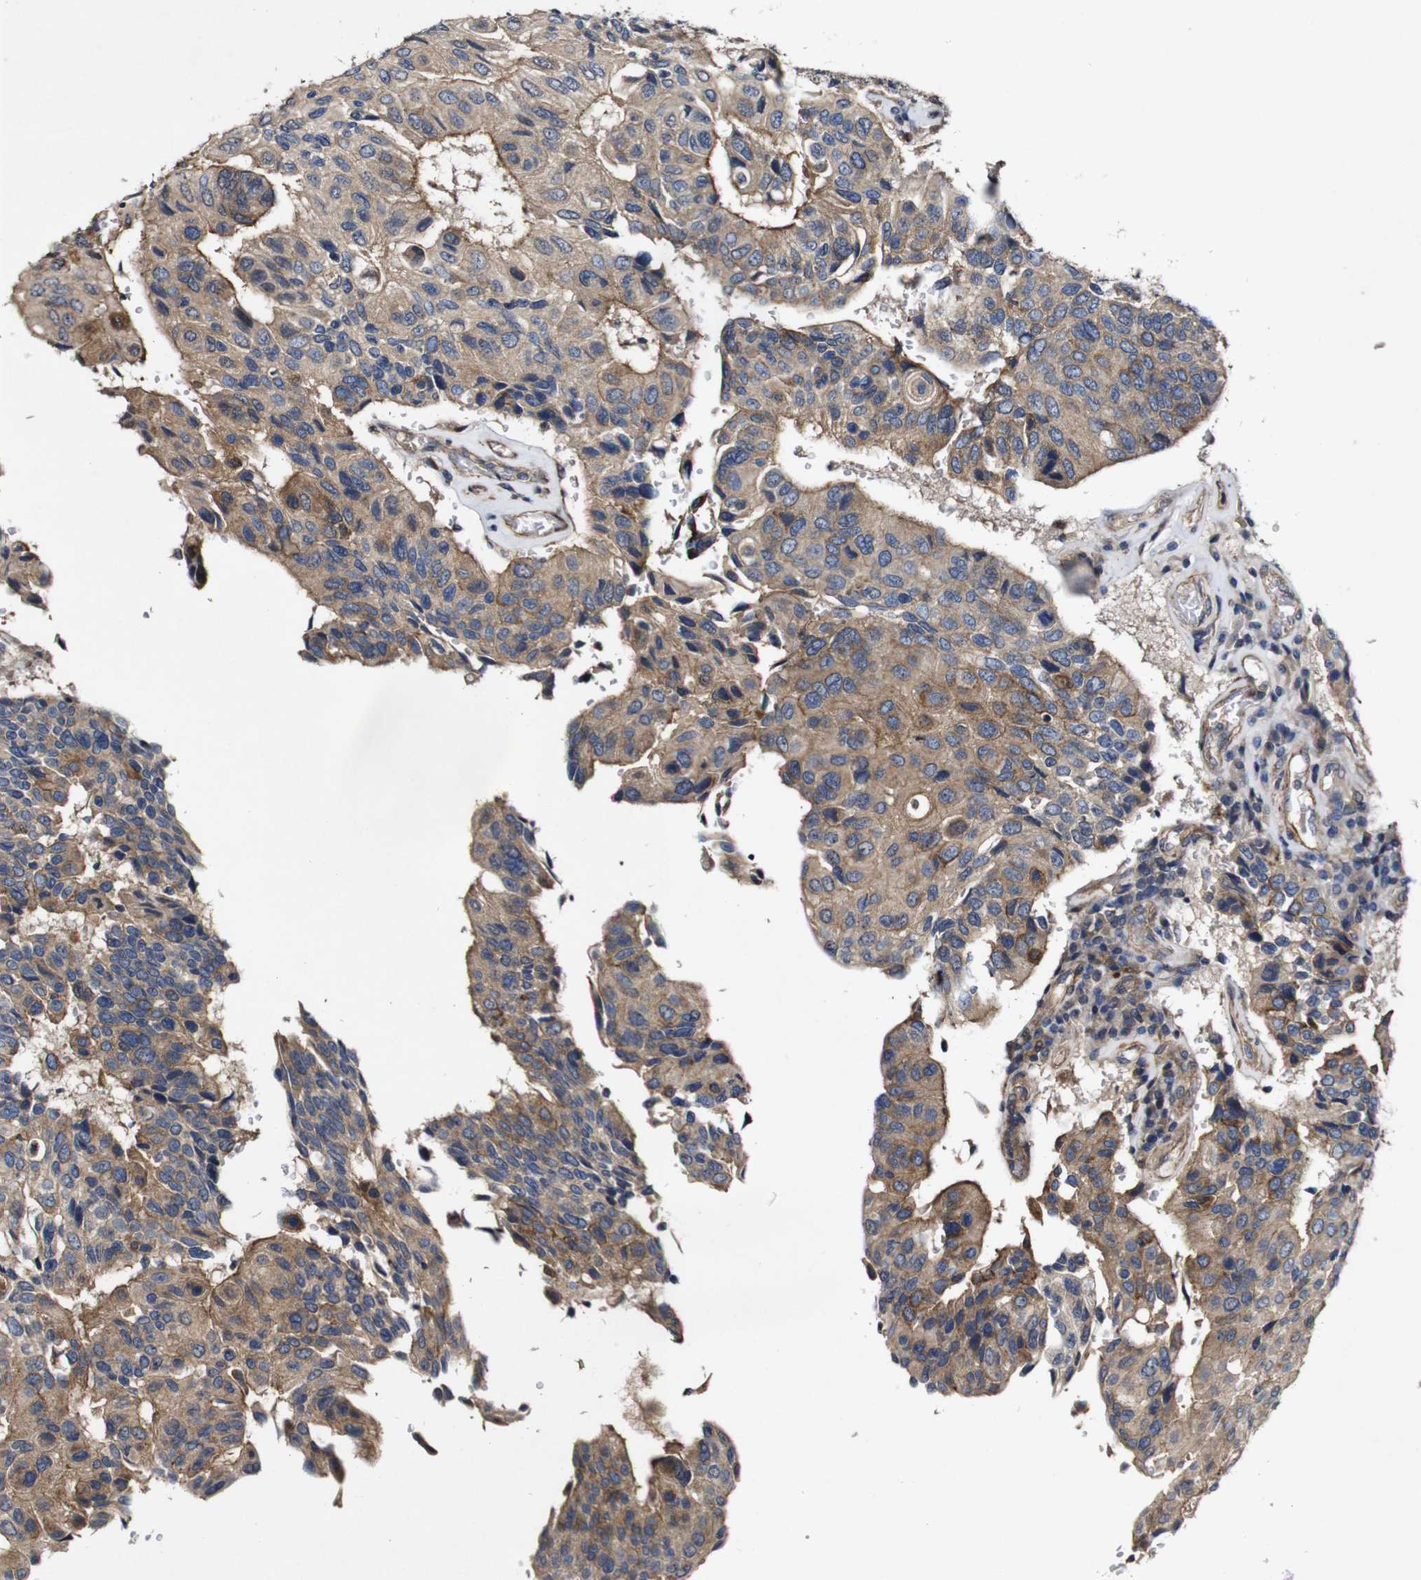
{"staining": {"intensity": "moderate", "quantity": ">75%", "location": "cytoplasmic/membranous"}, "tissue": "urothelial cancer", "cell_type": "Tumor cells", "image_type": "cancer", "snomed": [{"axis": "morphology", "description": "Urothelial carcinoma, High grade"}, {"axis": "topography", "description": "Urinary bladder"}], "caption": "This micrograph displays IHC staining of human urothelial carcinoma (high-grade), with medium moderate cytoplasmic/membranous staining in approximately >75% of tumor cells.", "gene": "GSDME", "patient": {"sex": "male", "age": 66}}